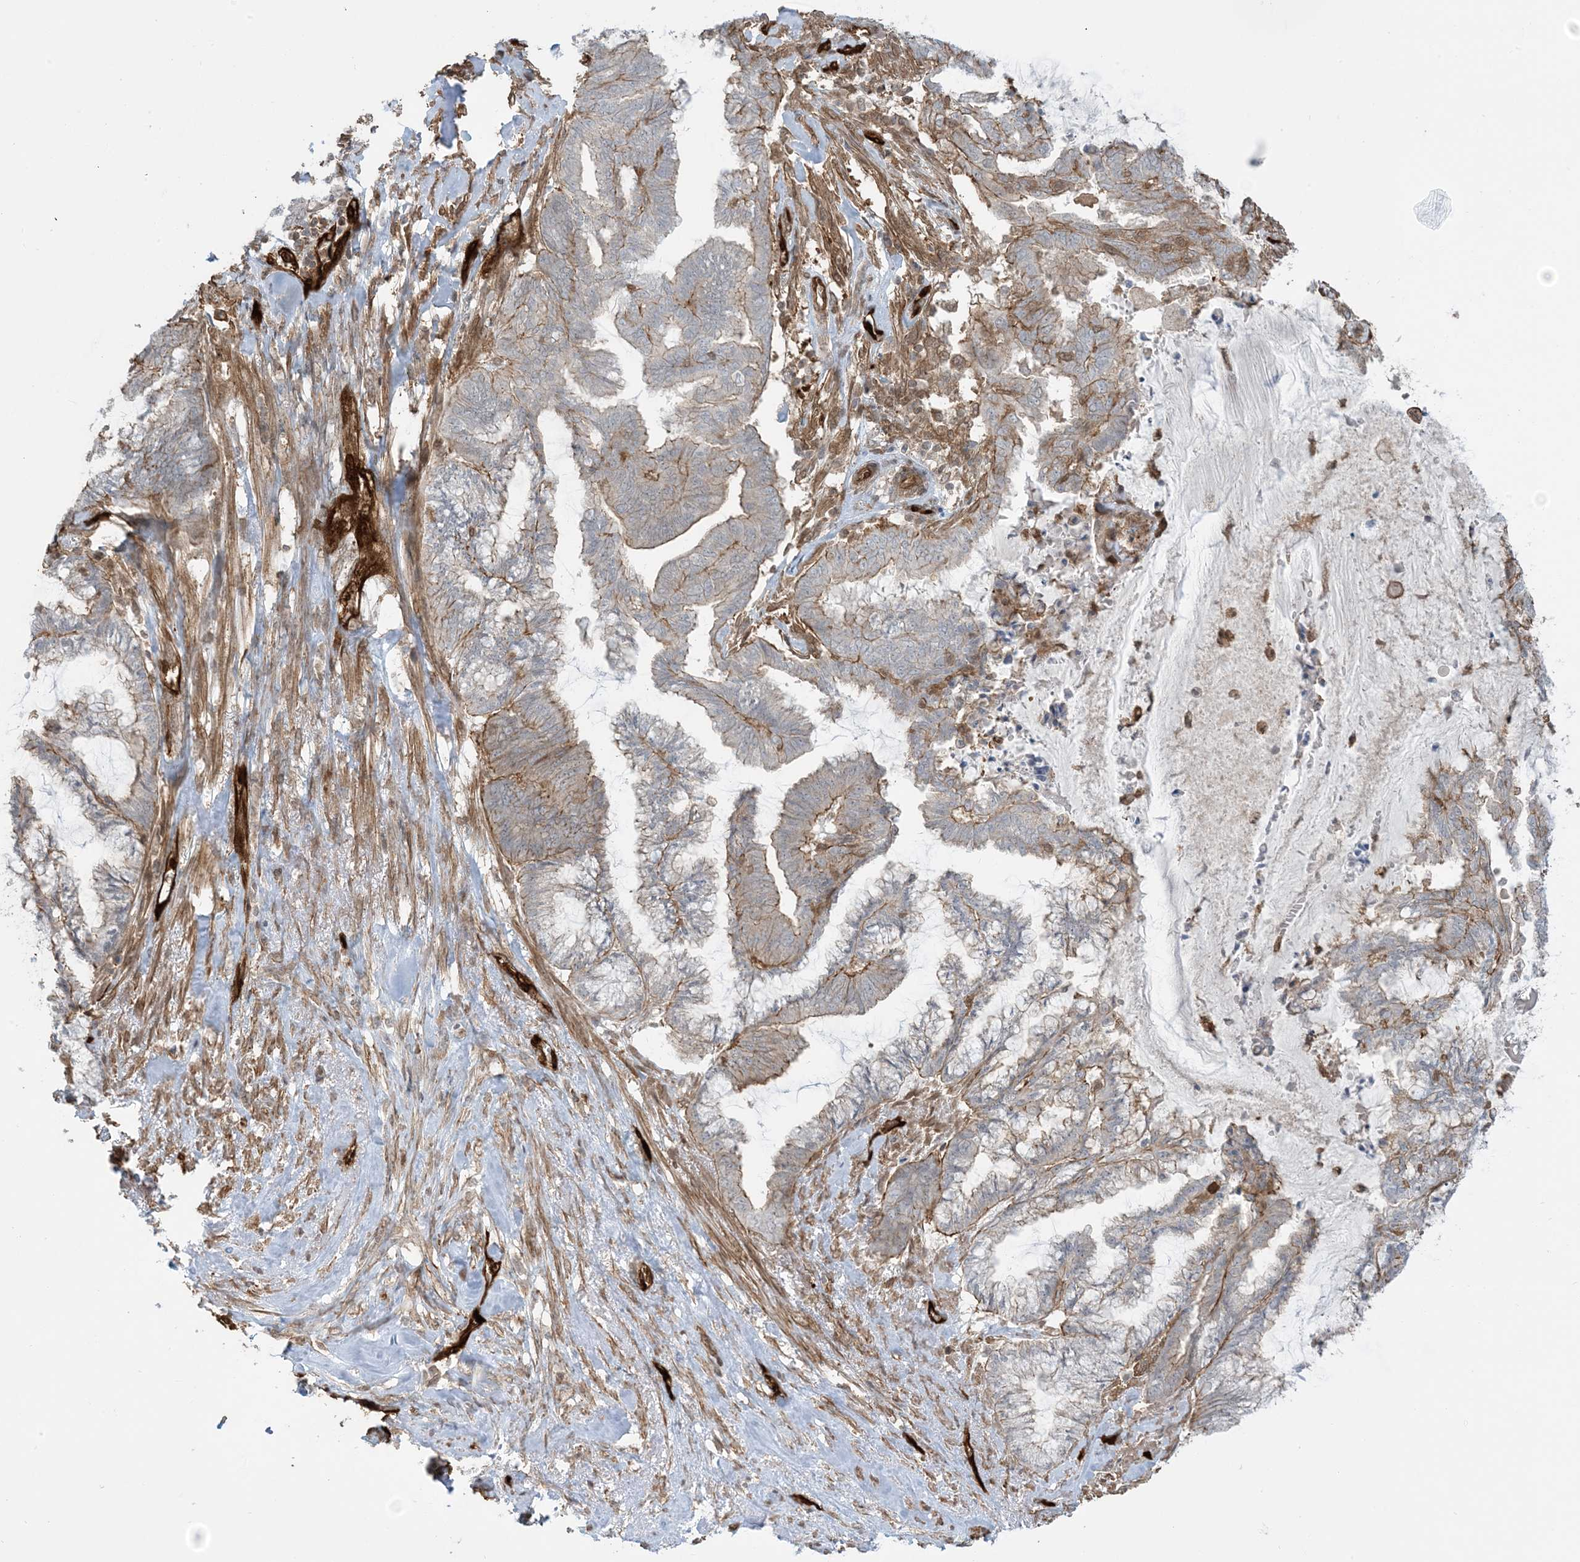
{"staining": {"intensity": "moderate", "quantity": "25%-75%", "location": "cytoplasmic/membranous"}, "tissue": "endometrial cancer", "cell_type": "Tumor cells", "image_type": "cancer", "snomed": [{"axis": "morphology", "description": "Adenocarcinoma, NOS"}, {"axis": "topography", "description": "Endometrium"}], "caption": "A photomicrograph showing moderate cytoplasmic/membranous expression in about 25%-75% of tumor cells in endometrial cancer, as visualized by brown immunohistochemical staining.", "gene": "PPM1F", "patient": {"sex": "female", "age": 86}}